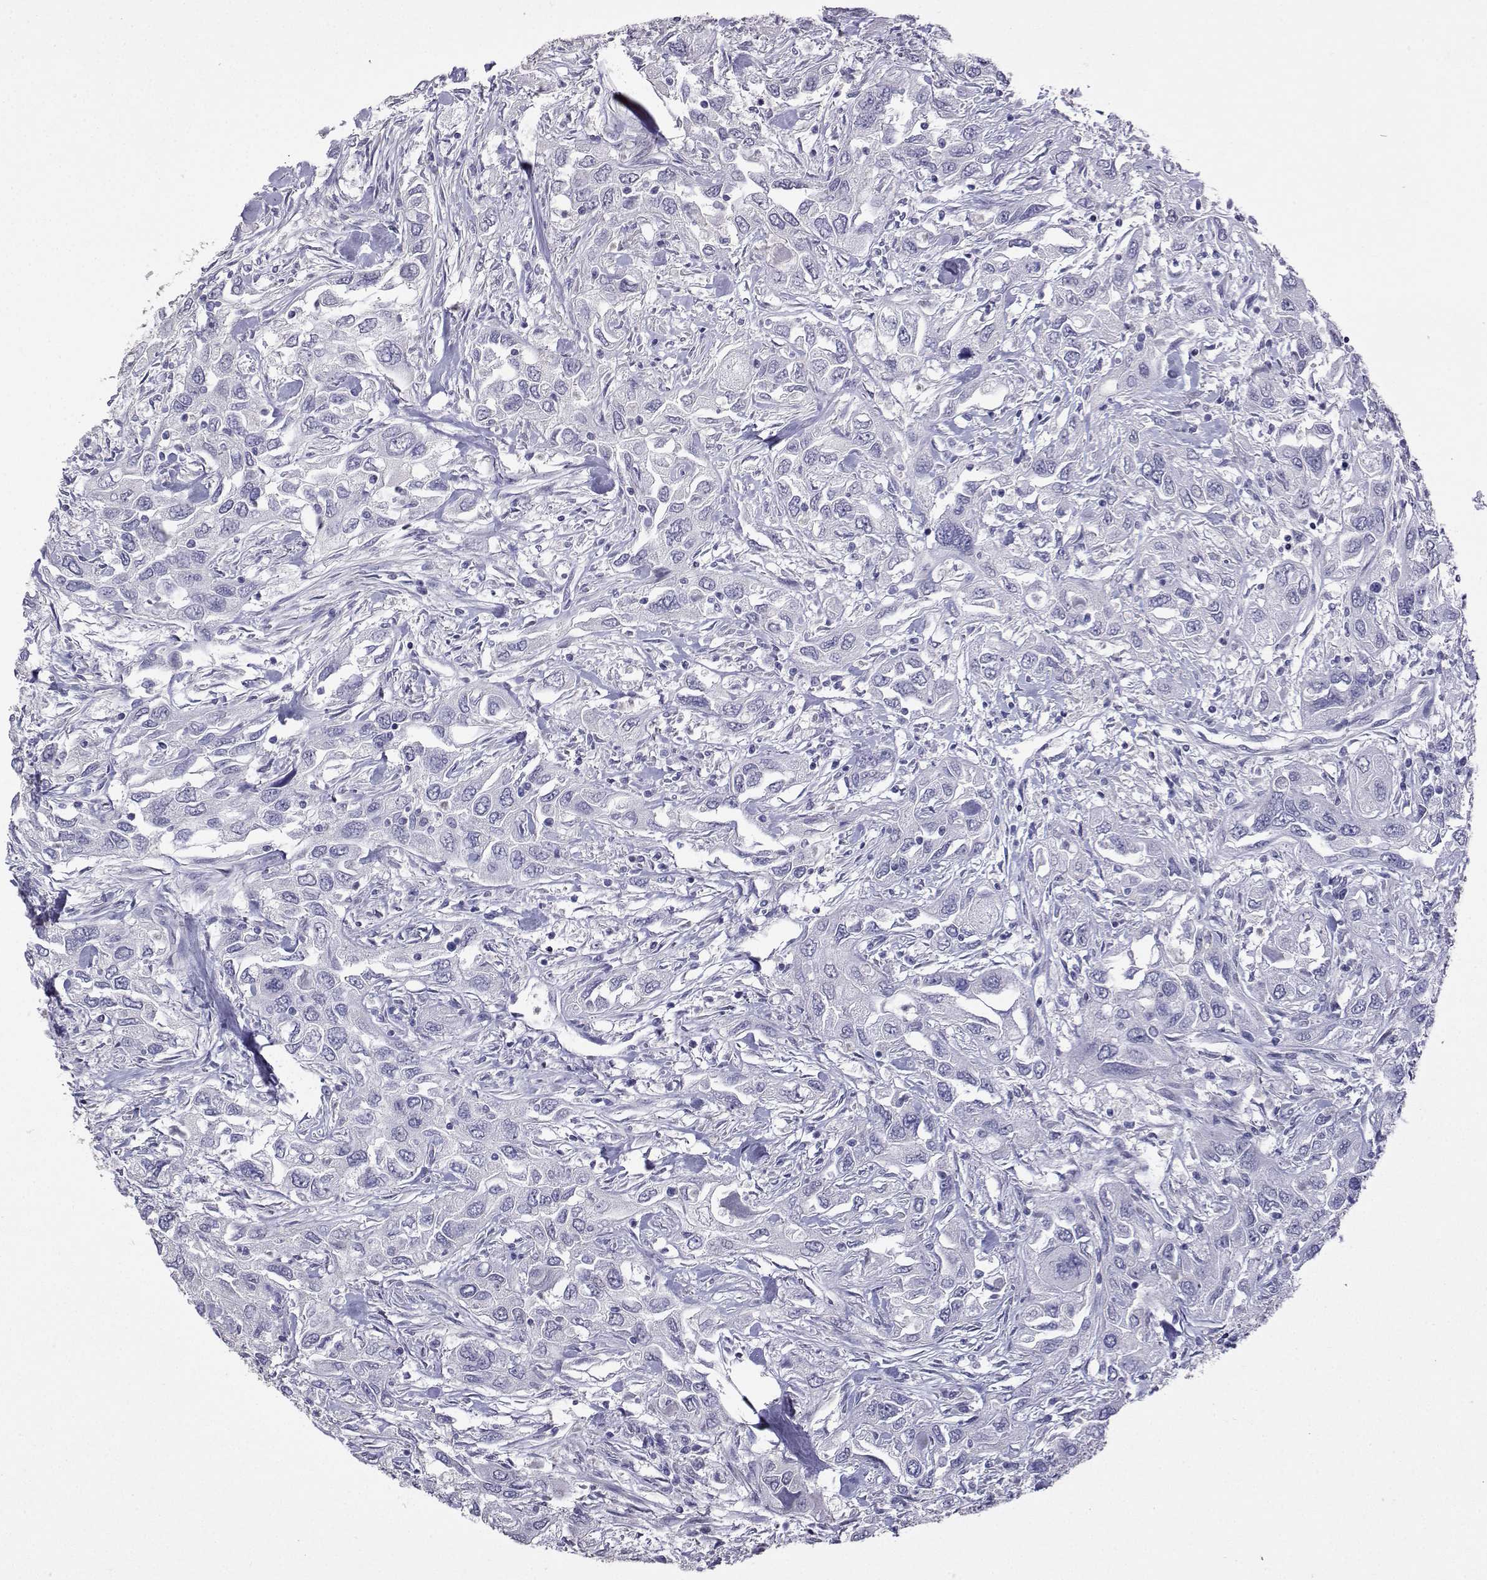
{"staining": {"intensity": "negative", "quantity": "none", "location": "none"}, "tissue": "urothelial cancer", "cell_type": "Tumor cells", "image_type": "cancer", "snomed": [{"axis": "morphology", "description": "Urothelial carcinoma, High grade"}, {"axis": "topography", "description": "Urinary bladder"}], "caption": "A histopathology image of urothelial cancer stained for a protein displays no brown staining in tumor cells. The staining was performed using DAB to visualize the protein expression in brown, while the nuclei were stained in blue with hematoxylin (Magnification: 20x).", "gene": "CARTPT", "patient": {"sex": "male", "age": 76}}